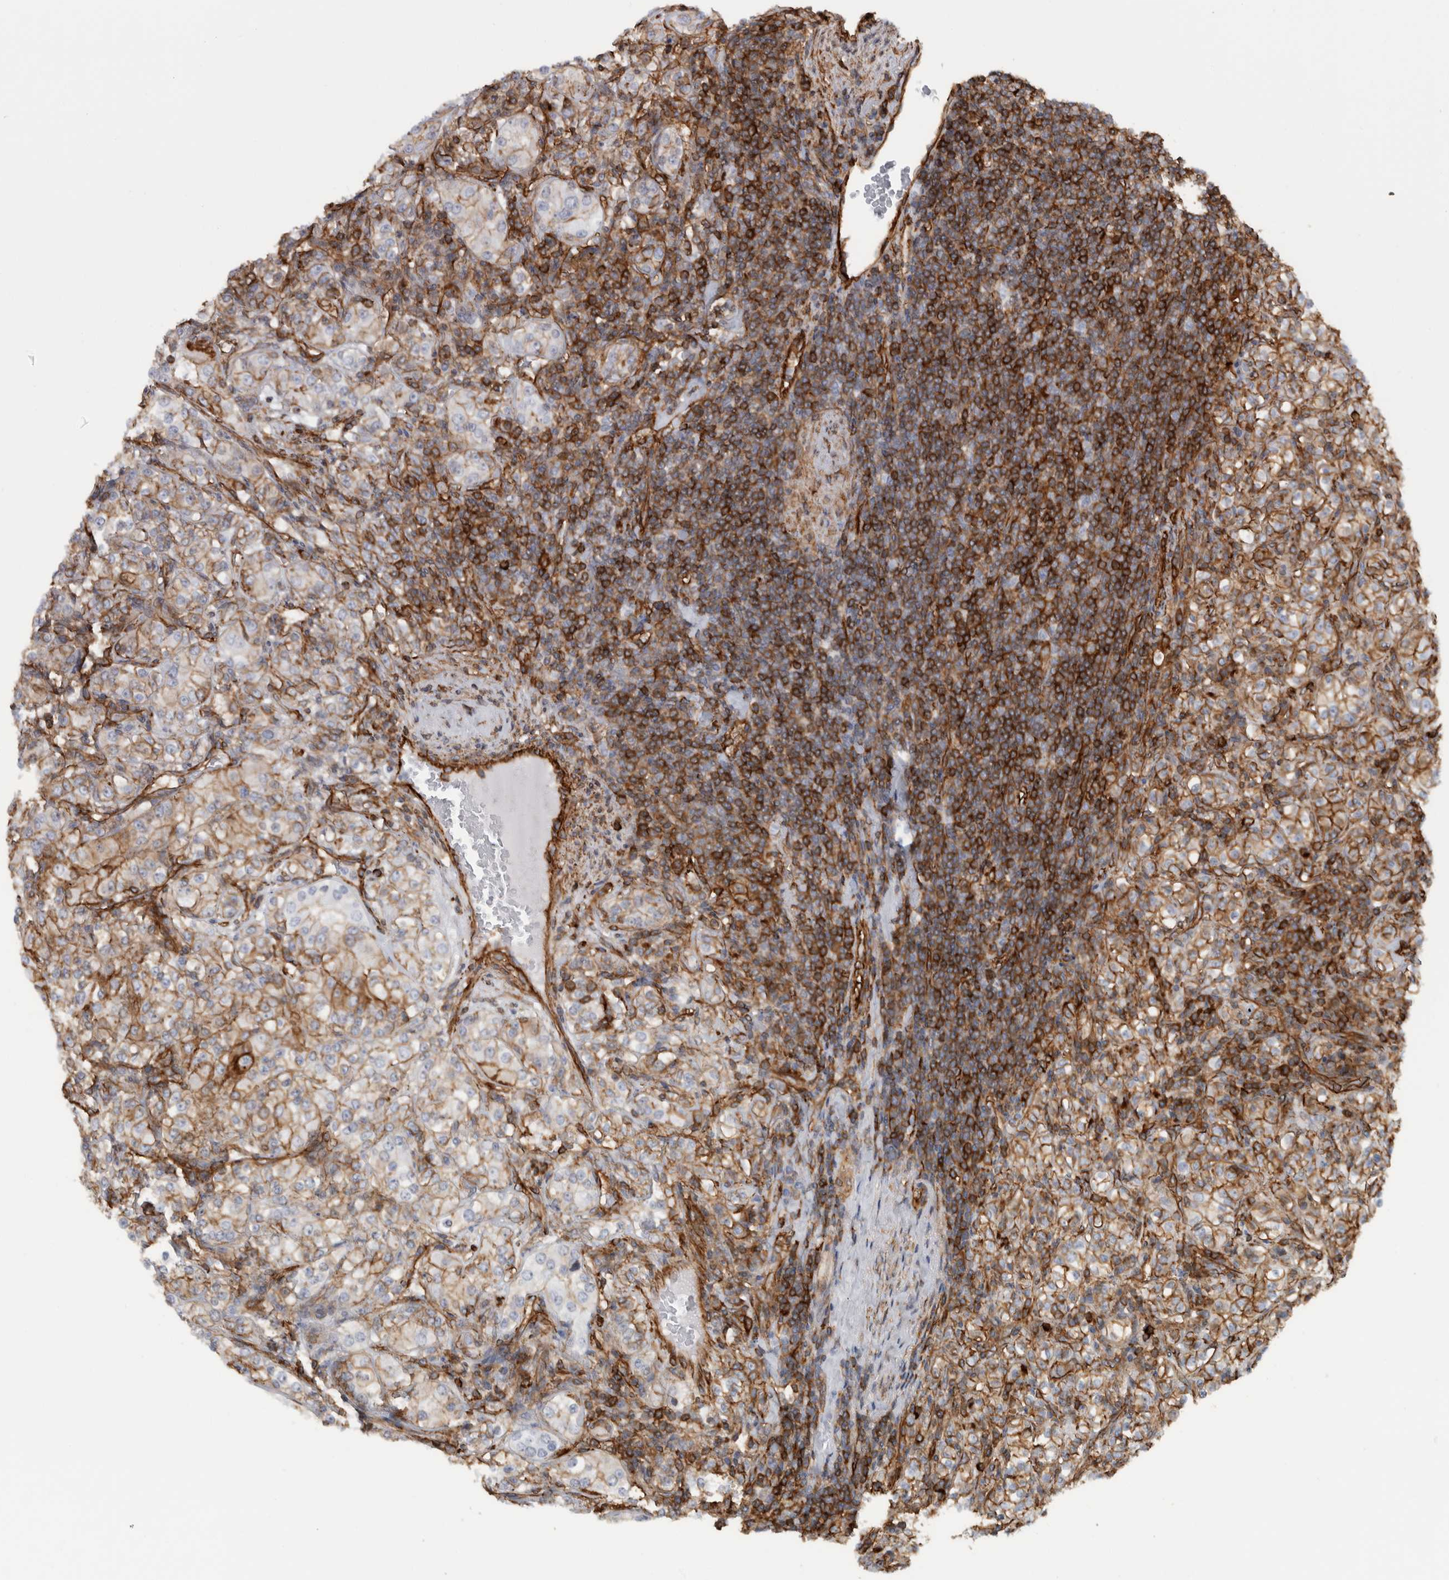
{"staining": {"intensity": "moderate", "quantity": ">75%", "location": "cytoplasmic/membranous"}, "tissue": "renal cancer", "cell_type": "Tumor cells", "image_type": "cancer", "snomed": [{"axis": "morphology", "description": "Adenocarcinoma, NOS"}, {"axis": "topography", "description": "Kidney"}], "caption": "An image showing moderate cytoplasmic/membranous staining in approximately >75% of tumor cells in renal cancer, as visualized by brown immunohistochemical staining.", "gene": "AHNAK", "patient": {"sex": "male", "age": 77}}